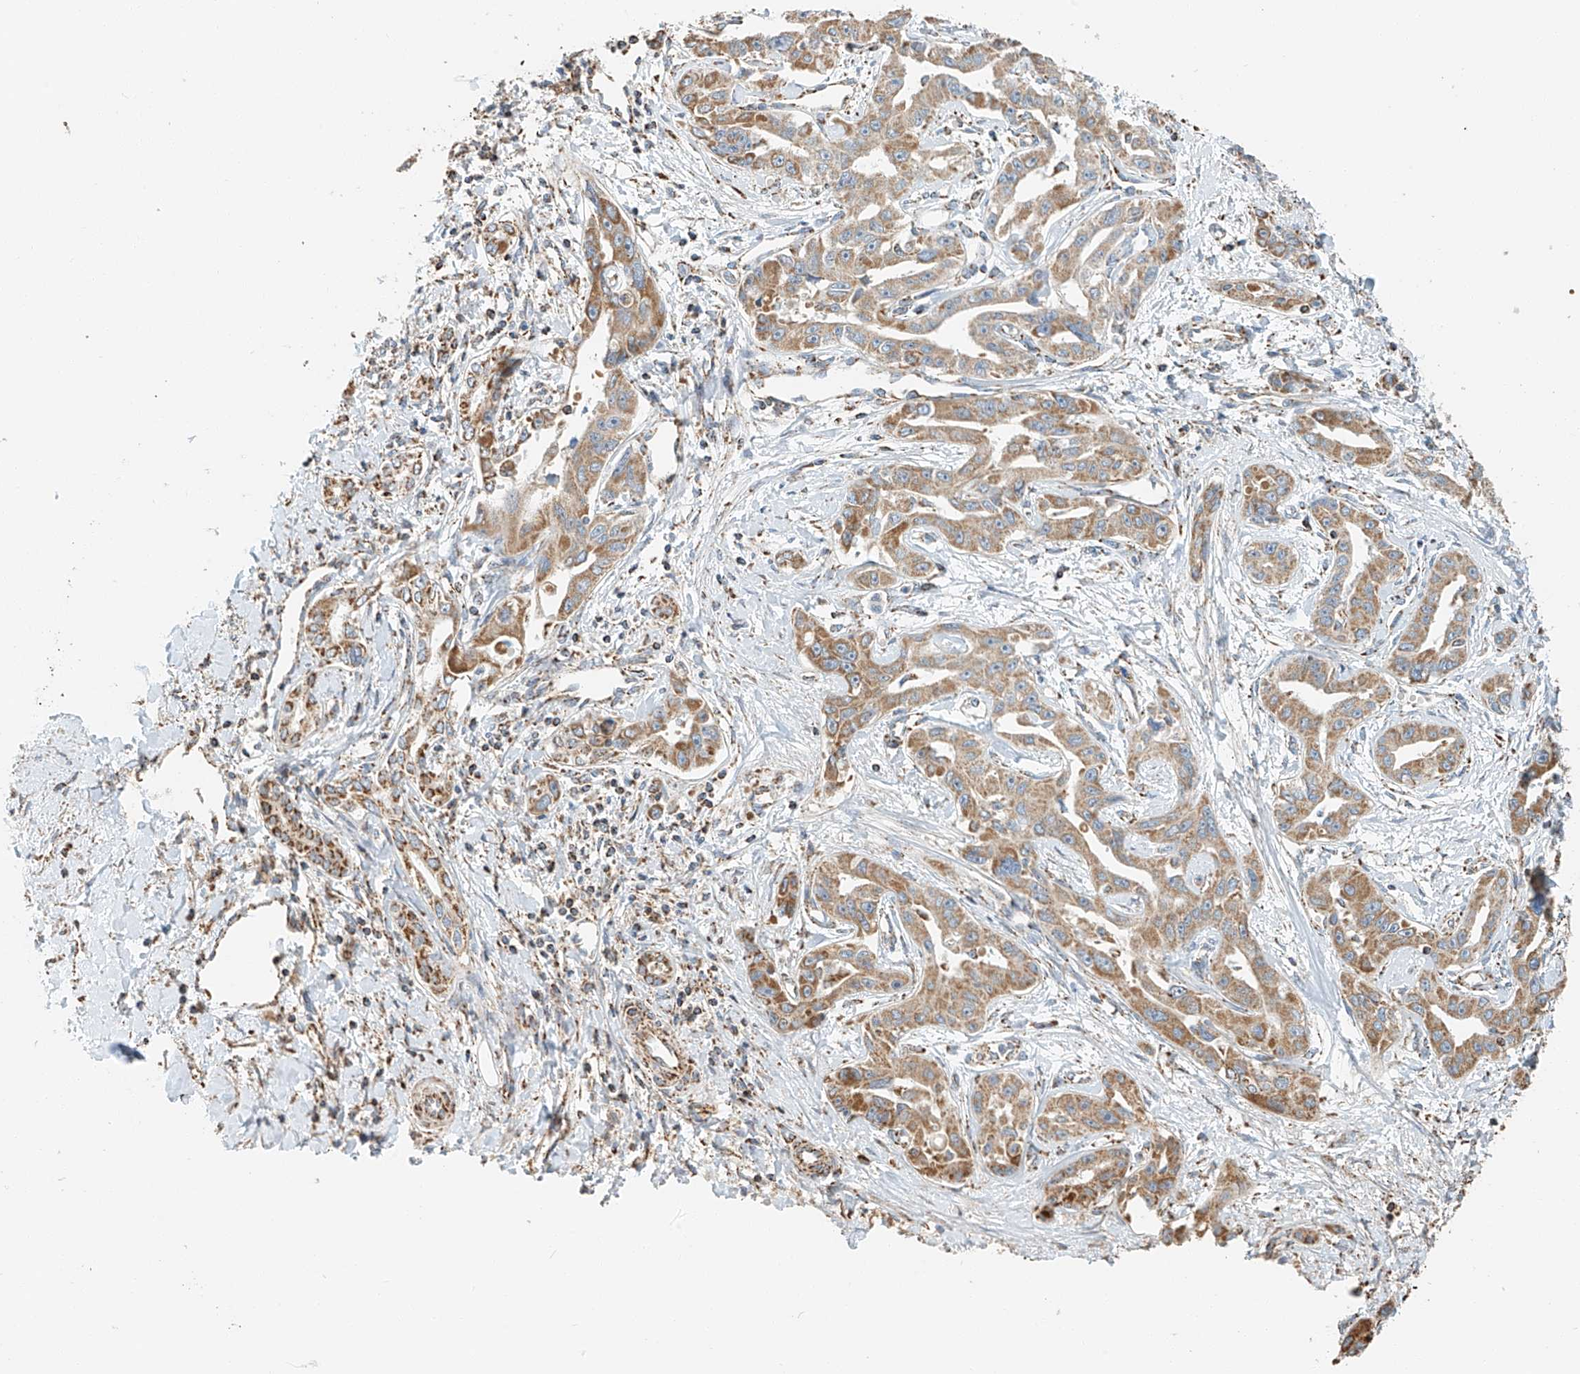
{"staining": {"intensity": "moderate", "quantity": "25%-75%", "location": "cytoplasmic/membranous"}, "tissue": "liver cancer", "cell_type": "Tumor cells", "image_type": "cancer", "snomed": [{"axis": "morphology", "description": "Cholangiocarcinoma"}, {"axis": "topography", "description": "Liver"}], "caption": "Liver cancer (cholangiocarcinoma) tissue exhibits moderate cytoplasmic/membranous expression in about 25%-75% of tumor cells The protein is stained brown, and the nuclei are stained in blue (DAB IHC with brightfield microscopy, high magnification).", "gene": "YIPF7", "patient": {"sex": "male", "age": 59}}